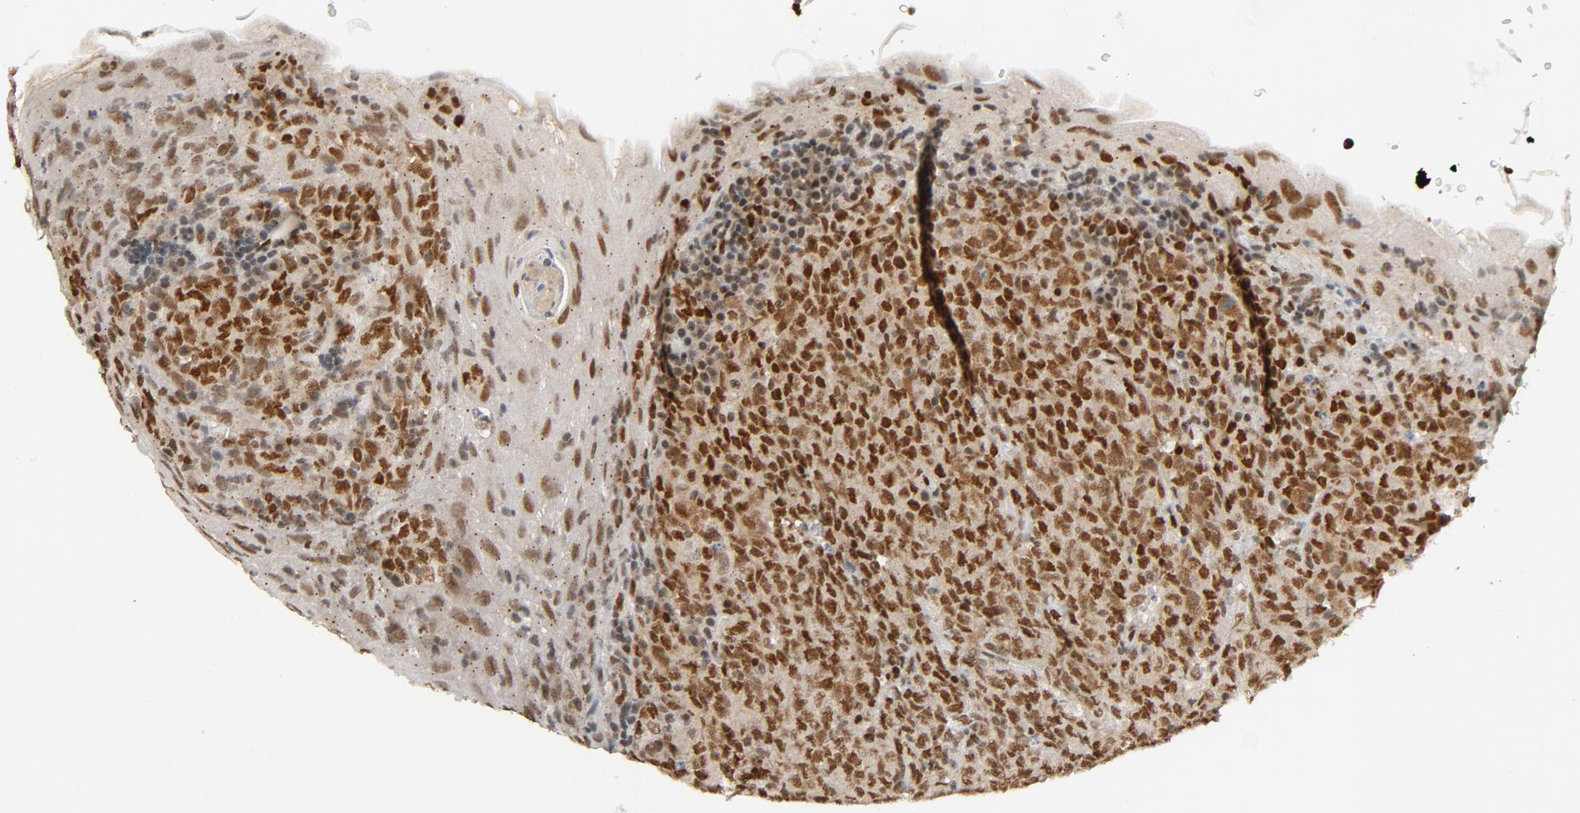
{"staining": {"intensity": "strong", "quantity": ">75%", "location": "nuclear"}, "tissue": "lymphoma", "cell_type": "Tumor cells", "image_type": "cancer", "snomed": [{"axis": "morphology", "description": "Malignant lymphoma, non-Hodgkin's type, High grade"}, {"axis": "topography", "description": "Tonsil"}], "caption": "Brown immunohistochemical staining in malignant lymphoma, non-Hodgkin's type (high-grade) displays strong nuclear expression in approximately >75% of tumor cells.", "gene": "SMARCD1", "patient": {"sex": "female", "age": 36}}